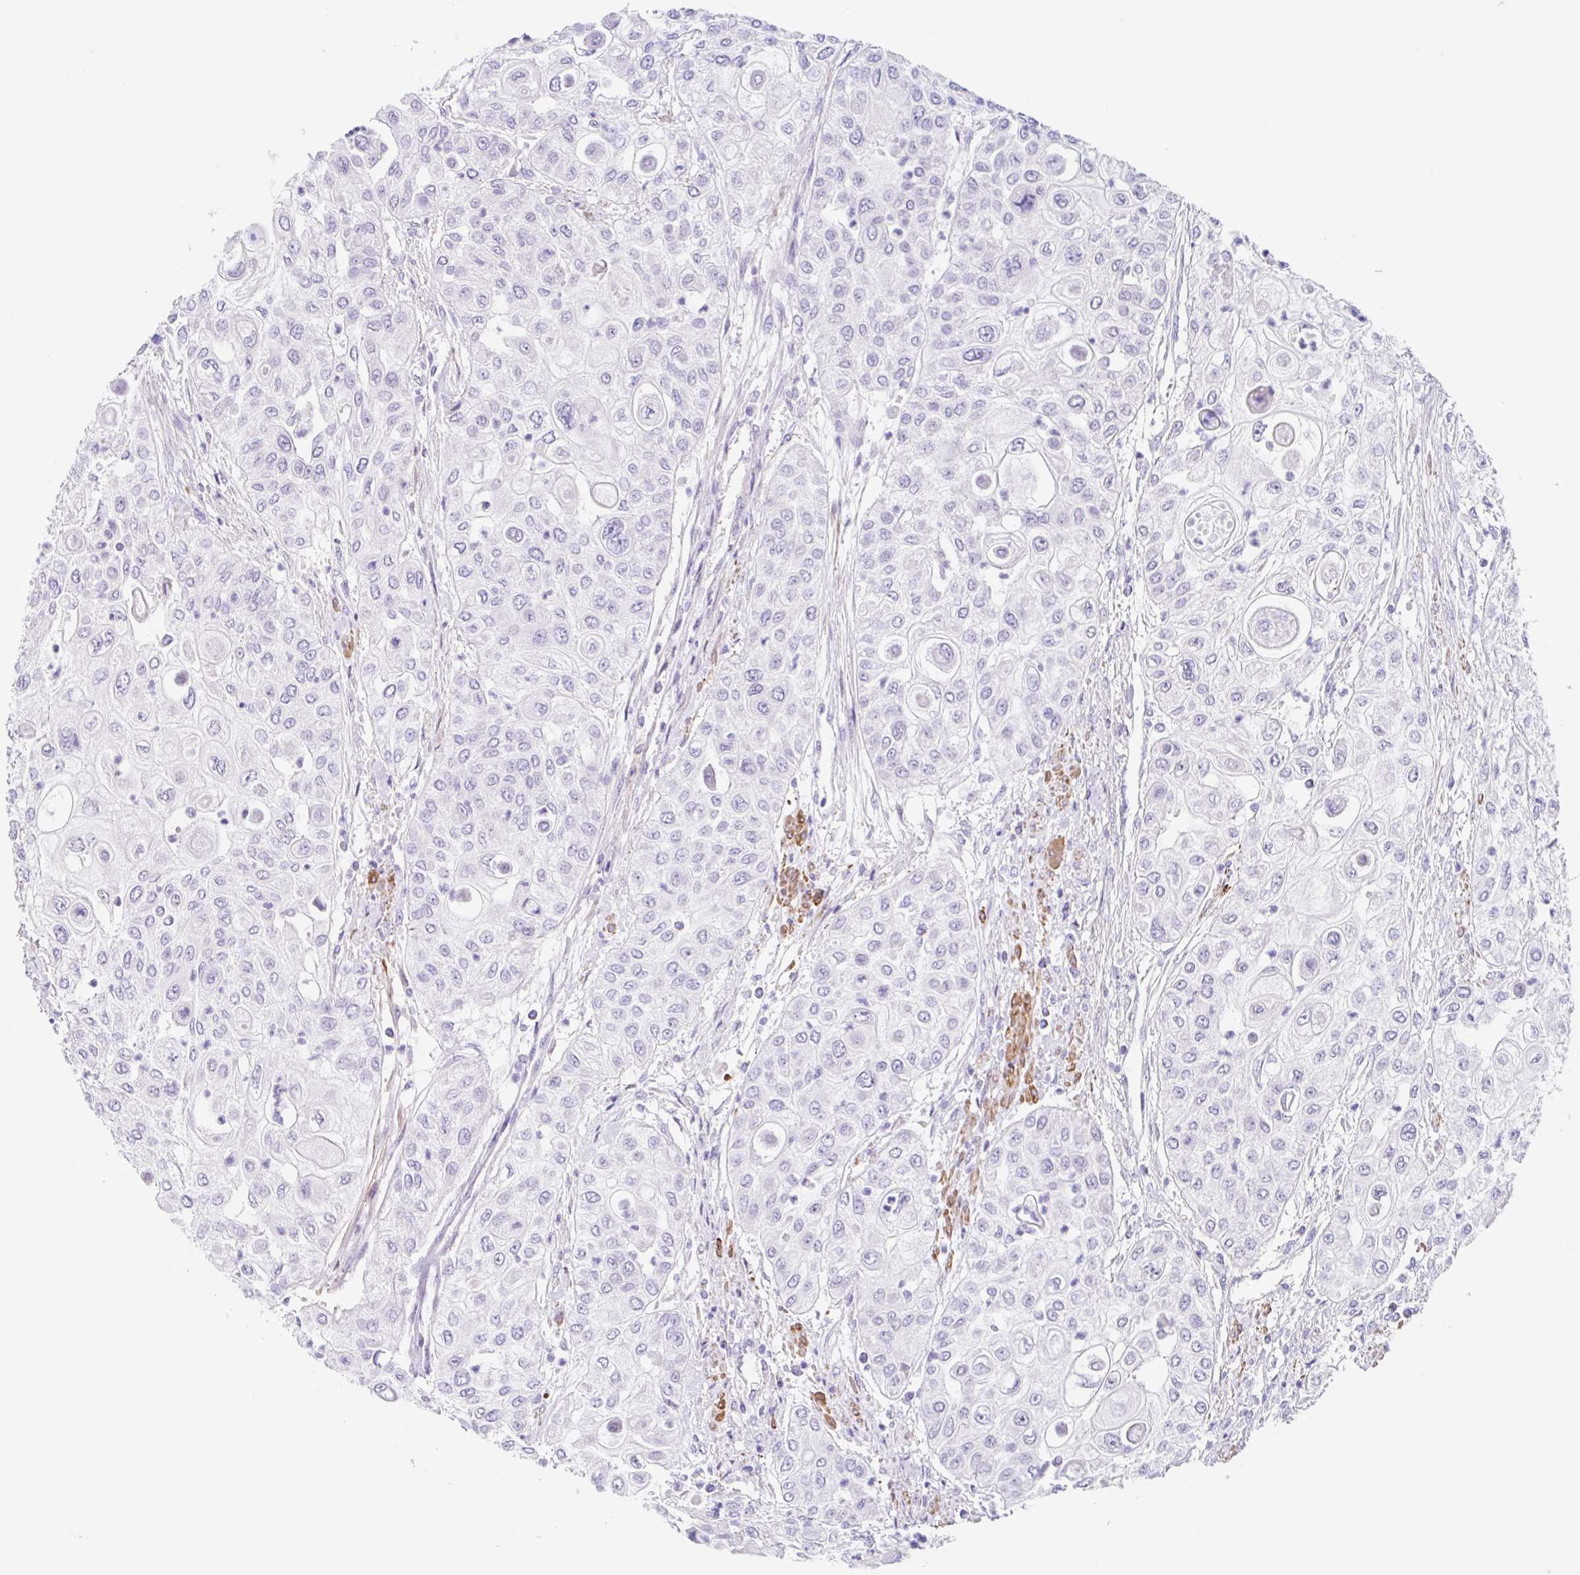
{"staining": {"intensity": "negative", "quantity": "none", "location": "none"}, "tissue": "urothelial cancer", "cell_type": "Tumor cells", "image_type": "cancer", "snomed": [{"axis": "morphology", "description": "Urothelial carcinoma, High grade"}, {"axis": "topography", "description": "Urinary bladder"}], "caption": "Protein analysis of urothelial carcinoma (high-grade) demonstrates no significant positivity in tumor cells. Nuclei are stained in blue.", "gene": "DCAF17", "patient": {"sex": "female", "age": 79}}